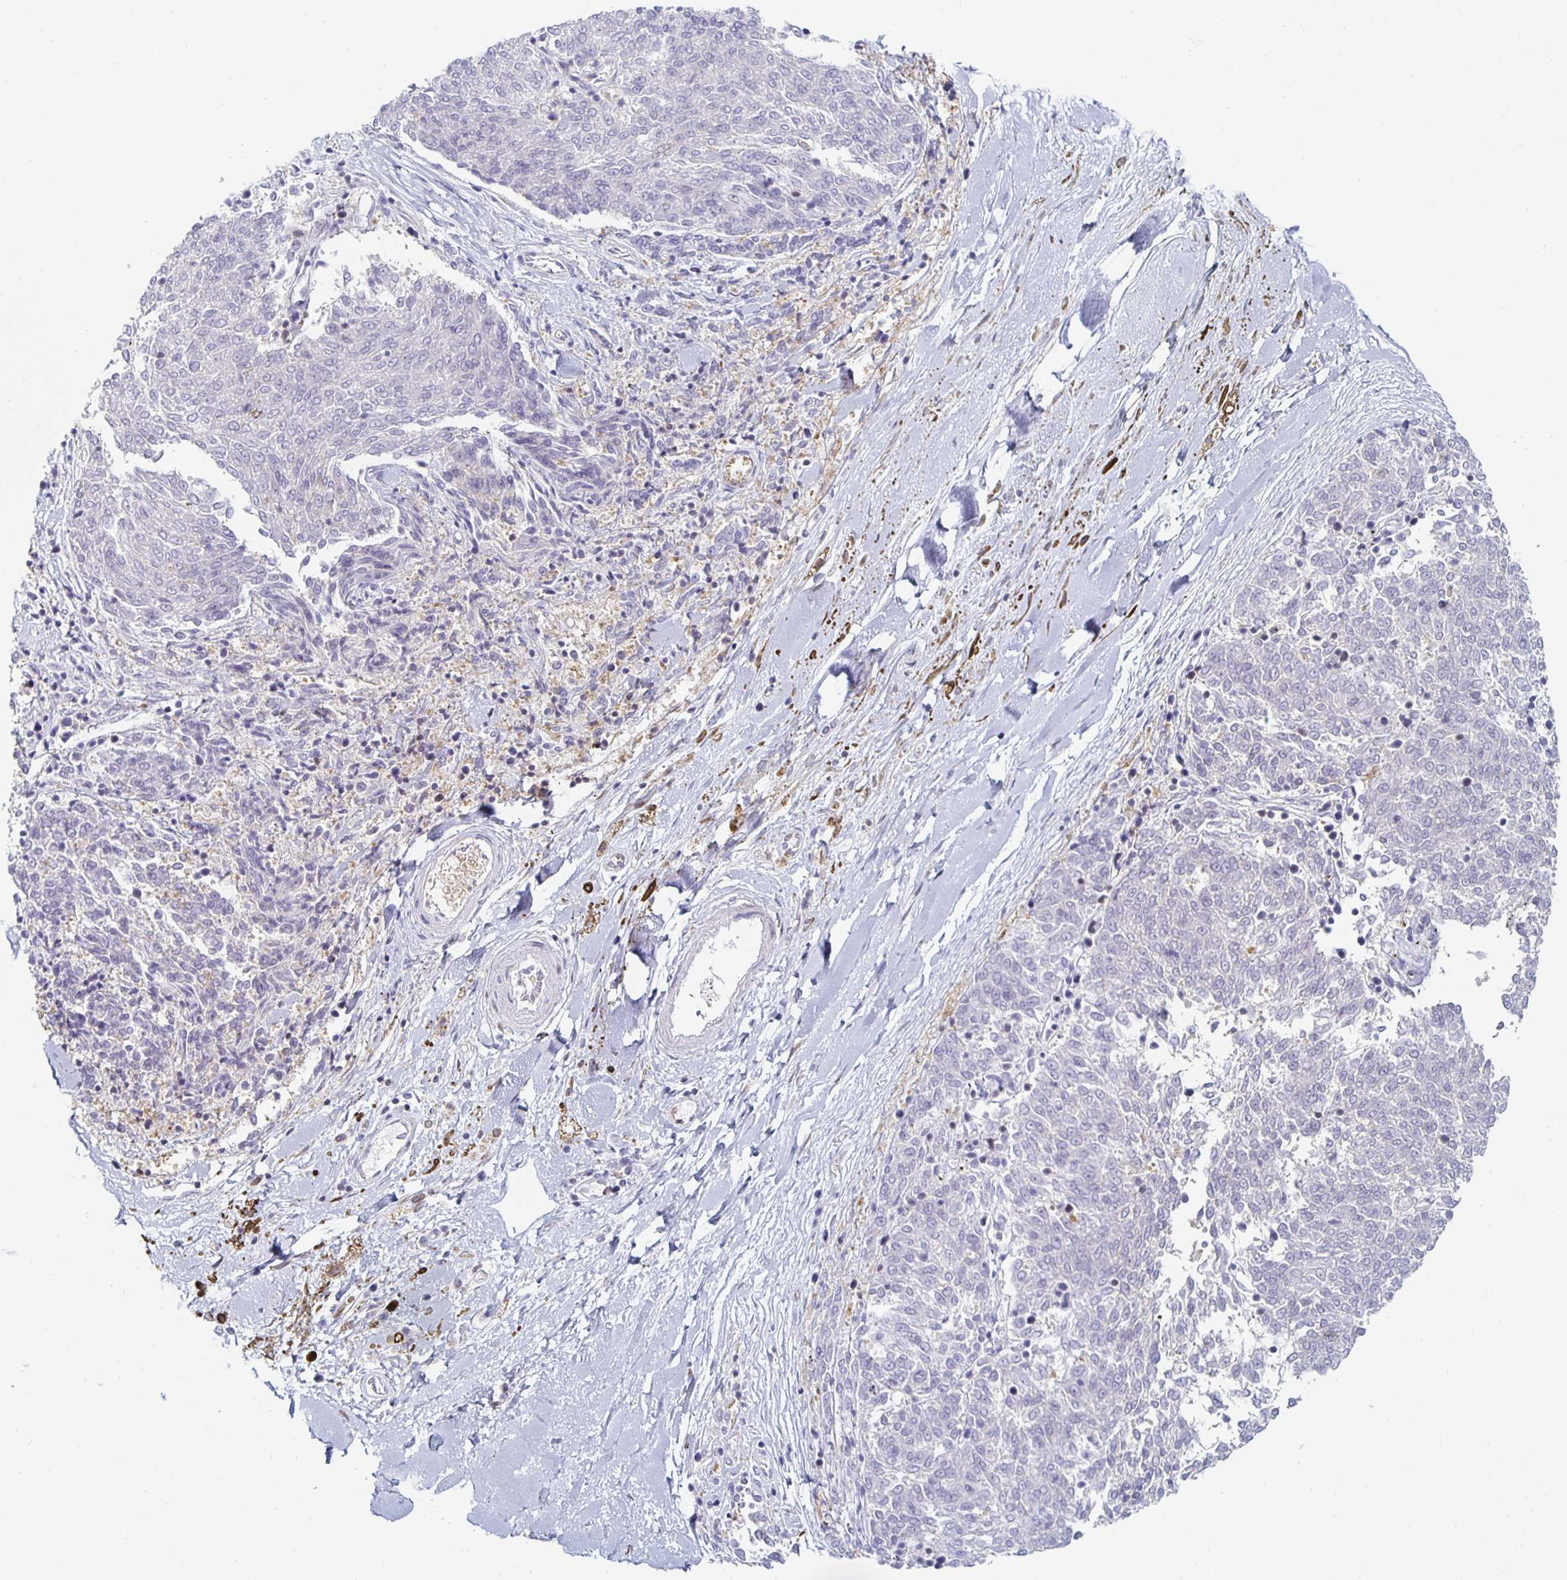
{"staining": {"intensity": "negative", "quantity": "none", "location": "none"}, "tissue": "melanoma", "cell_type": "Tumor cells", "image_type": "cancer", "snomed": [{"axis": "morphology", "description": "Malignant melanoma, NOS"}, {"axis": "topography", "description": "Skin"}], "caption": "Immunohistochemistry image of human malignant melanoma stained for a protein (brown), which demonstrates no positivity in tumor cells.", "gene": "PDAP1", "patient": {"sex": "female", "age": 72}}